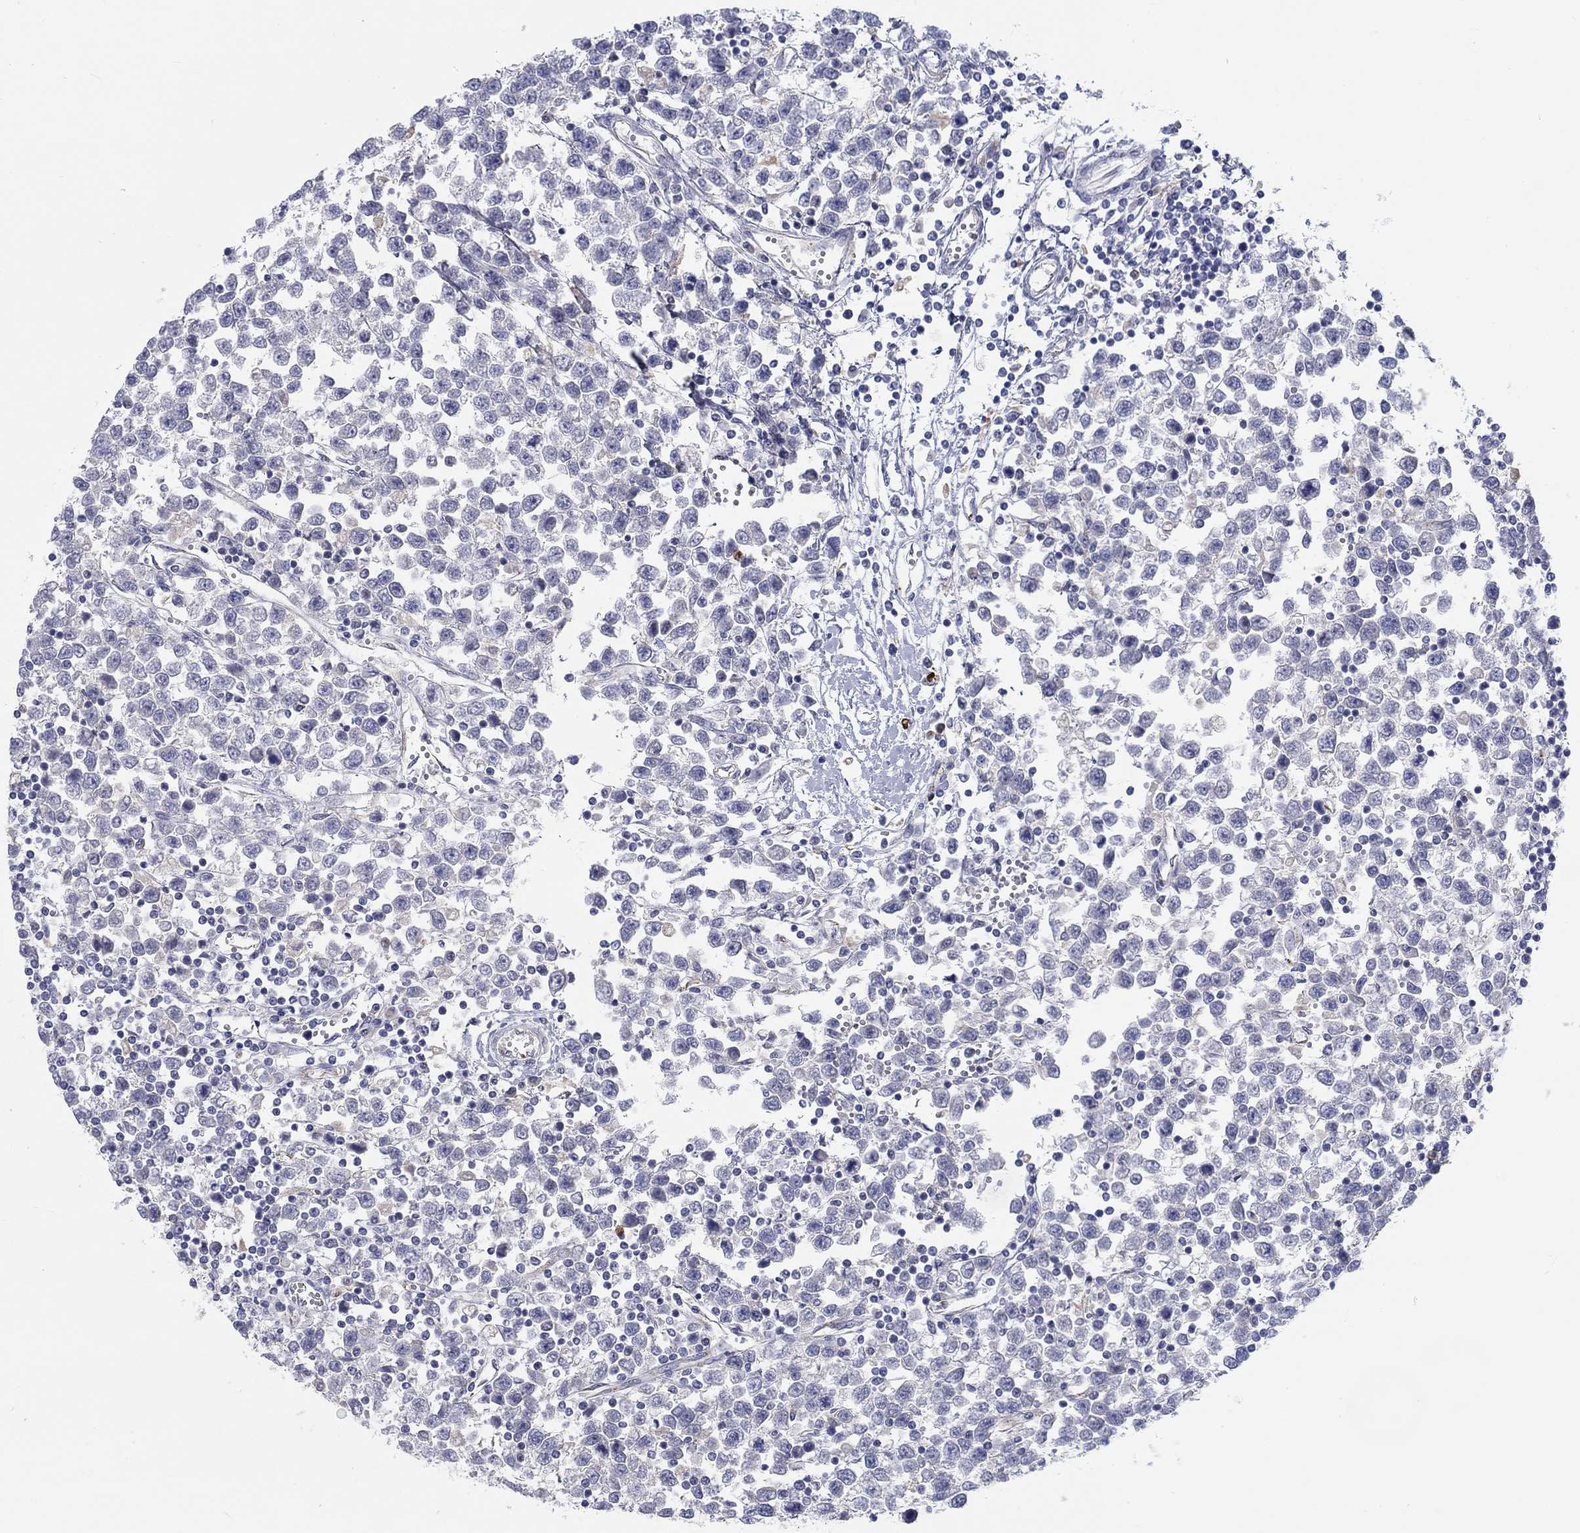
{"staining": {"intensity": "negative", "quantity": "none", "location": "none"}, "tissue": "testis cancer", "cell_type": "Tumor cells", "image_type": "cancer", "snomed": [{"axis": "morphology", "description": "Seminoma, NOS"}, {"axis": "topography", "description": "Testis"}], "caption": "DAB (3,3'-diaminobenzidine) immunohistochemical staining of human testis seminoma displays no significant staining in tumor cells.", "gene": "BCO2", "patient": {"sex": "male", "age": 34}}